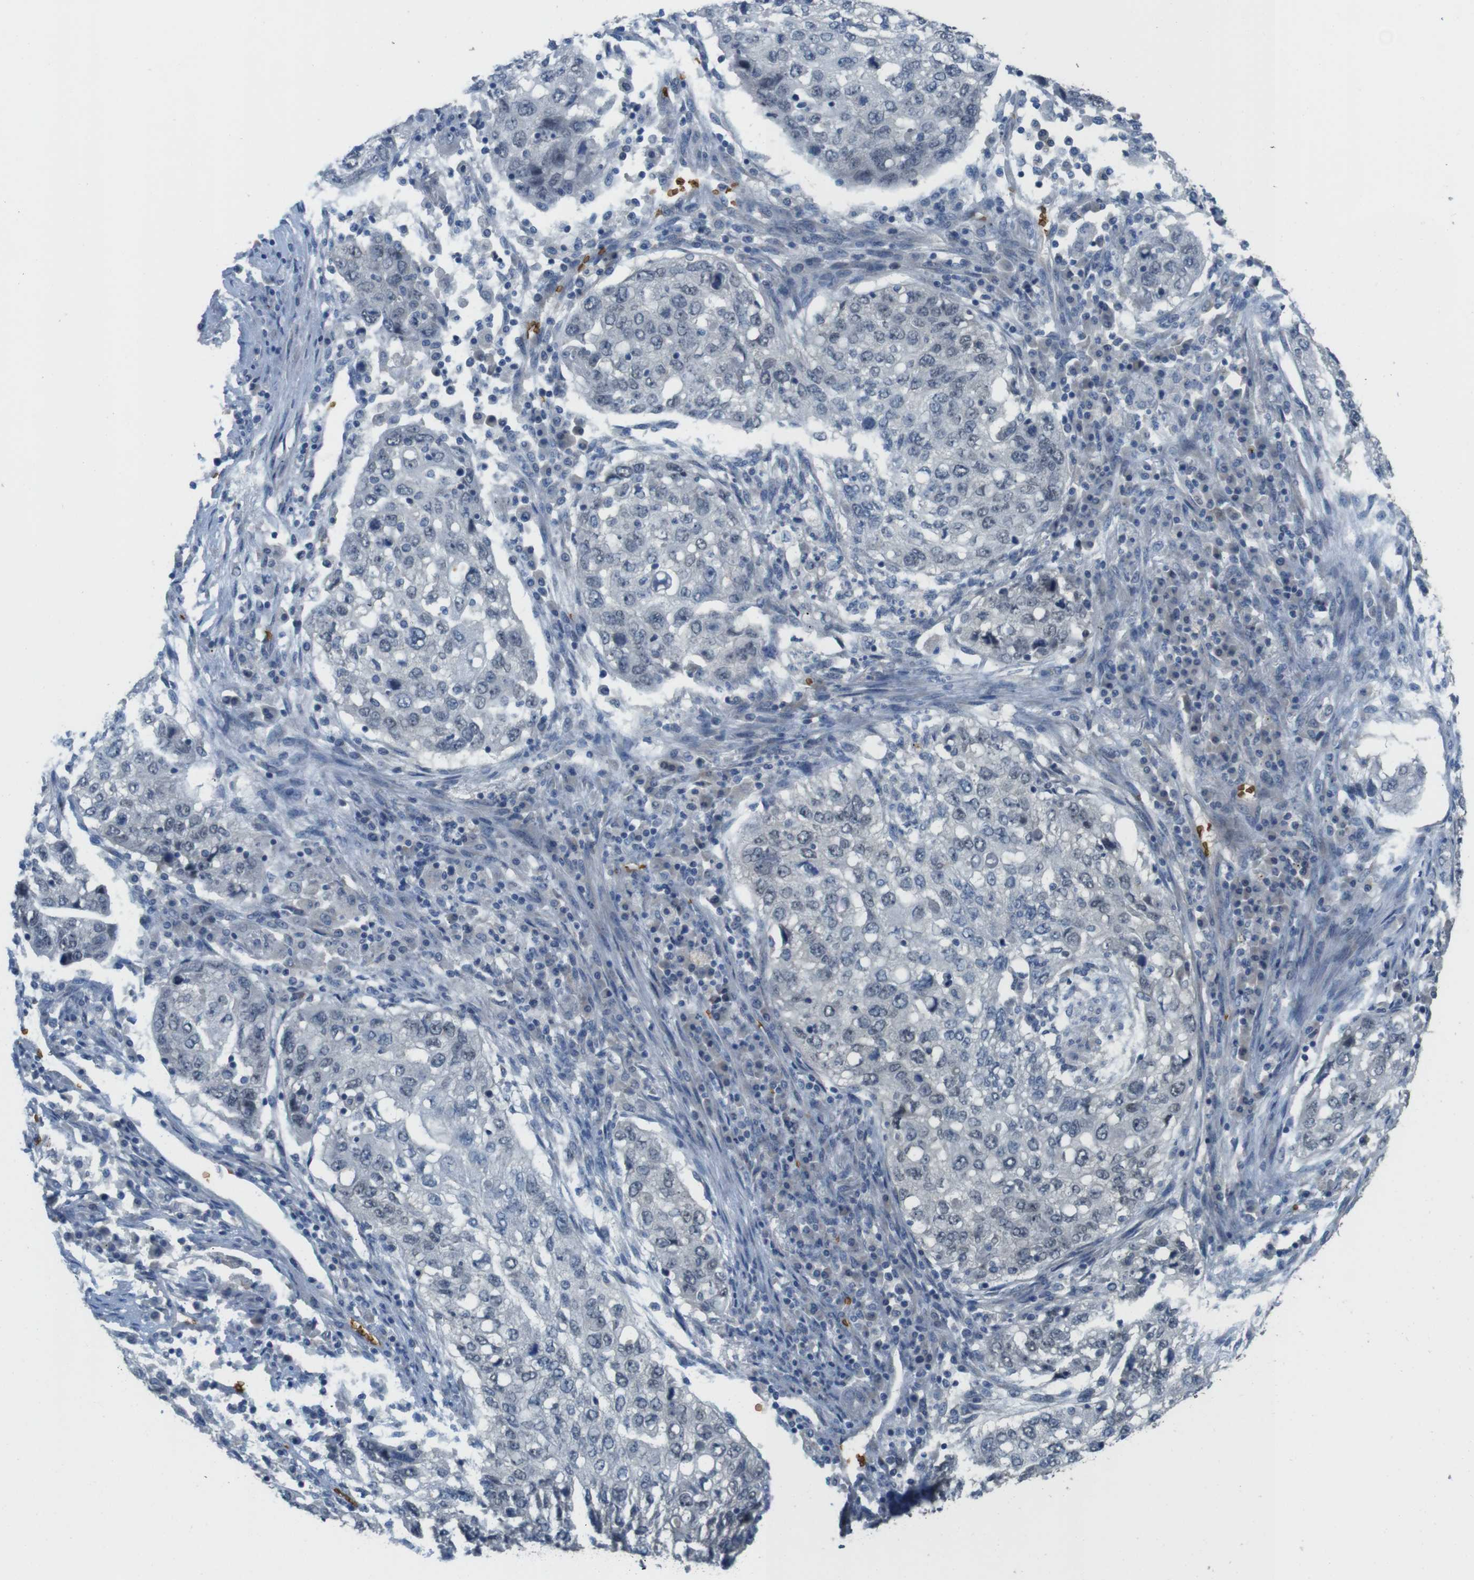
{"staining": {"intensity": "negative", "quantity": "none", "location": "none"}, "tissue": "lung cancer", "cell_type": "Tumor cells", "image_type": "cancer", "snomed": [{"axis": "morphology", "description": "Squamous cell carcinoma, NOS"}, {"axis": "topography", "description": "Lung"}], "caption": "Immunohistochemical staining of lung squamous cell carcinoma displays no significant expression in tumor cells.", "gene": "GYPA", "patient": {"sex": "female", "age": 63}}